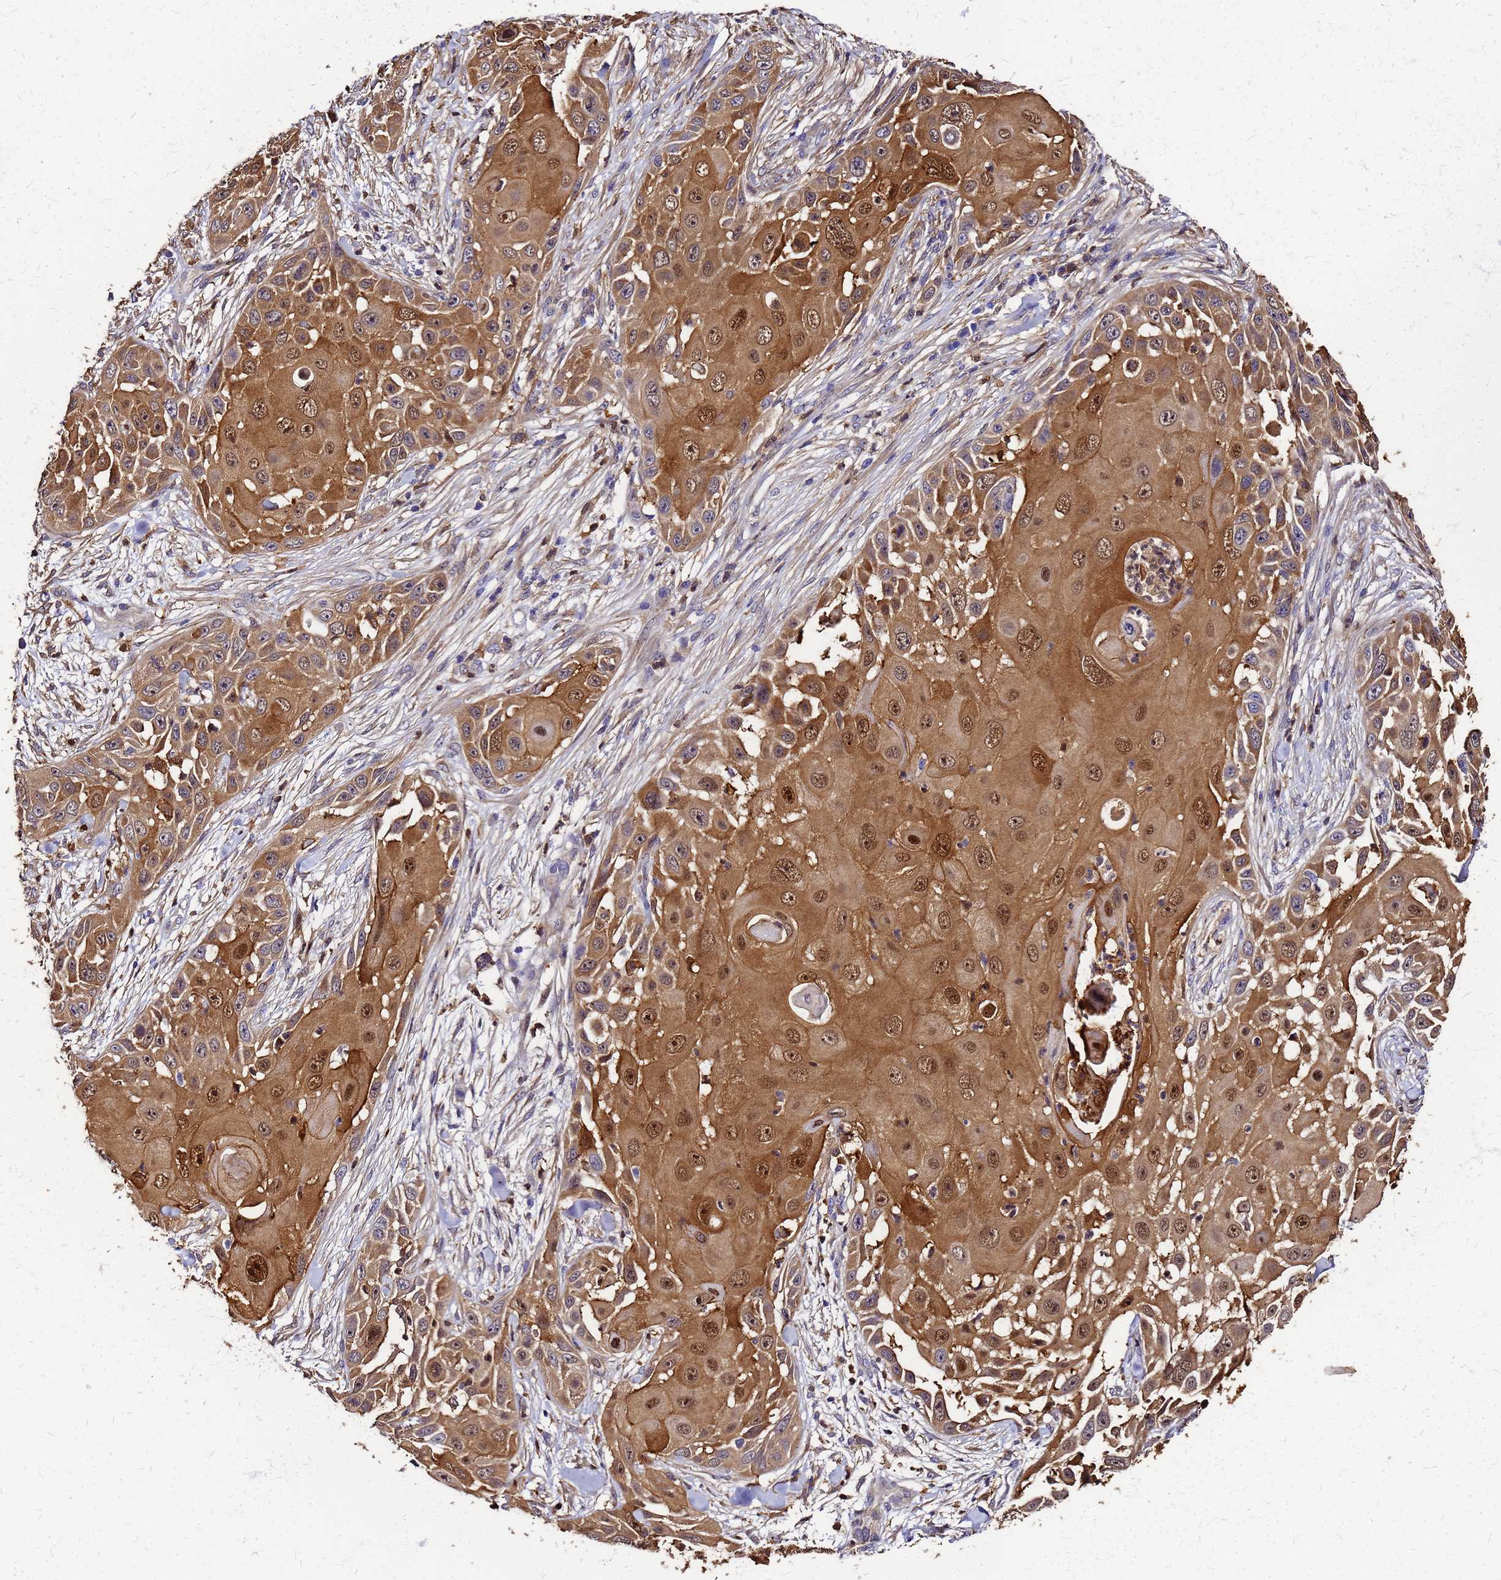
{"staining": {"intensity": "strong", "quantity": ">75%", "location": "cytoplasmic/membranous,nuclear"}, "tissue": "skin cancer", "cell_type": "Tumor cells", "image_type": "cancer", "snomed": [{"axis": "morphology", "description": "Squamous cell carcinoma, NOS"}, {"axis": "topography", "description": "Skin"}], "caption": "A high amount of strong cytoplasmic/membranous and nuclear positivity is seen in approximately >75% of tumor cells in skin squamous cell carcinoma tissue.", "gene": "S100A11", "patient": {"sex": "female", "age": 44}}